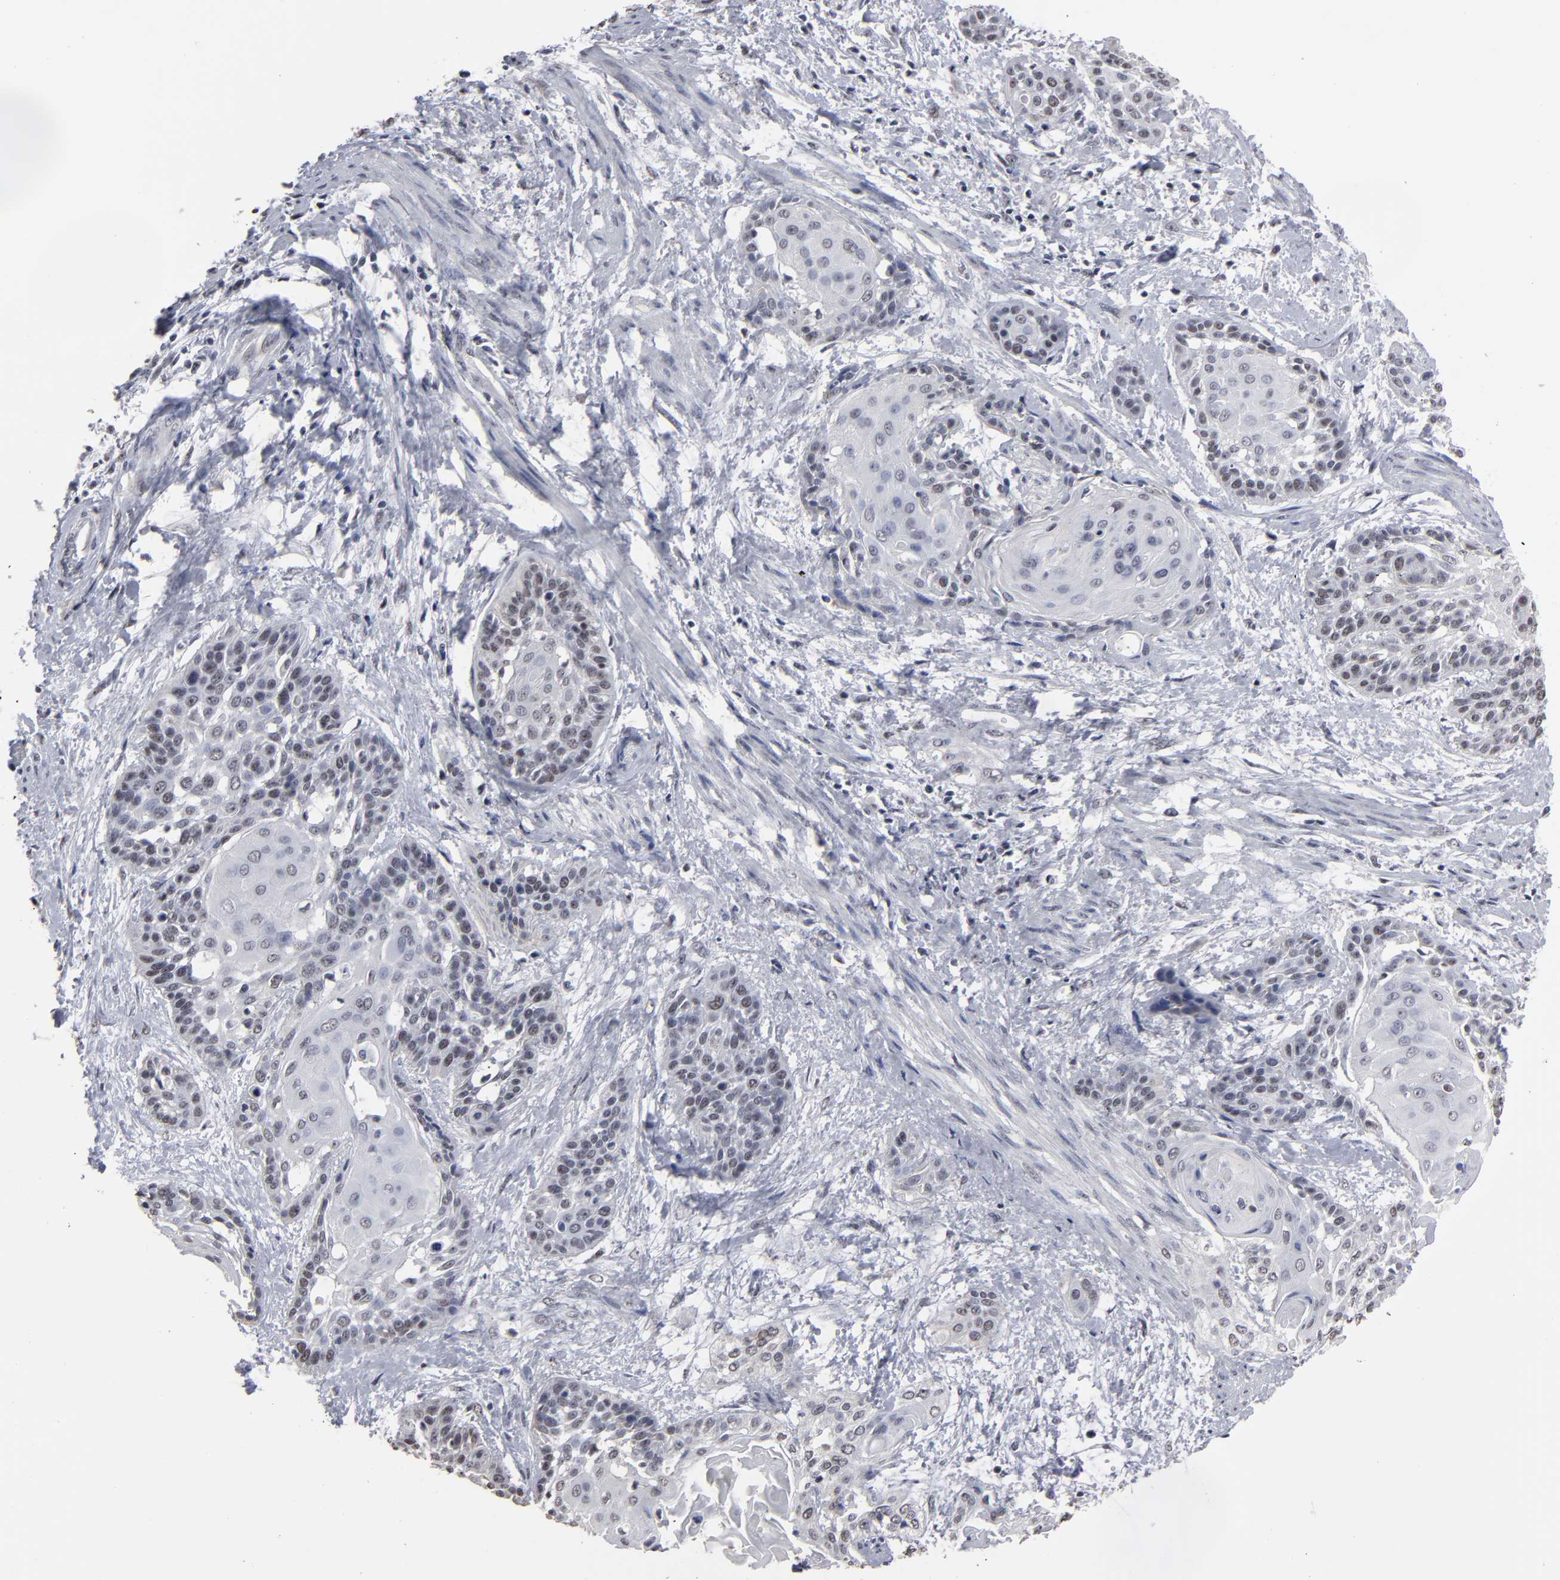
{"staining": {"intensity": "weak", "quantity": "<25%", "location": "nuclear"}, "tissue": "cervical cancer", "cell_type": "Tumor cells", "image_type": "cancer", "snomed": [{"axis": "morphology", "description": "Squamous cell carcinoma, NOS"}, {"axis": "topography", "description": "Cervix"}], "caption": "High power microscopy histopathology image of an IHC histopathology image of cervical squamous cell carcinoma, revealing no significant positivity in tumor cells.", "gene": "SSRP1", "patient": {"sex": "female", "age": 57}}